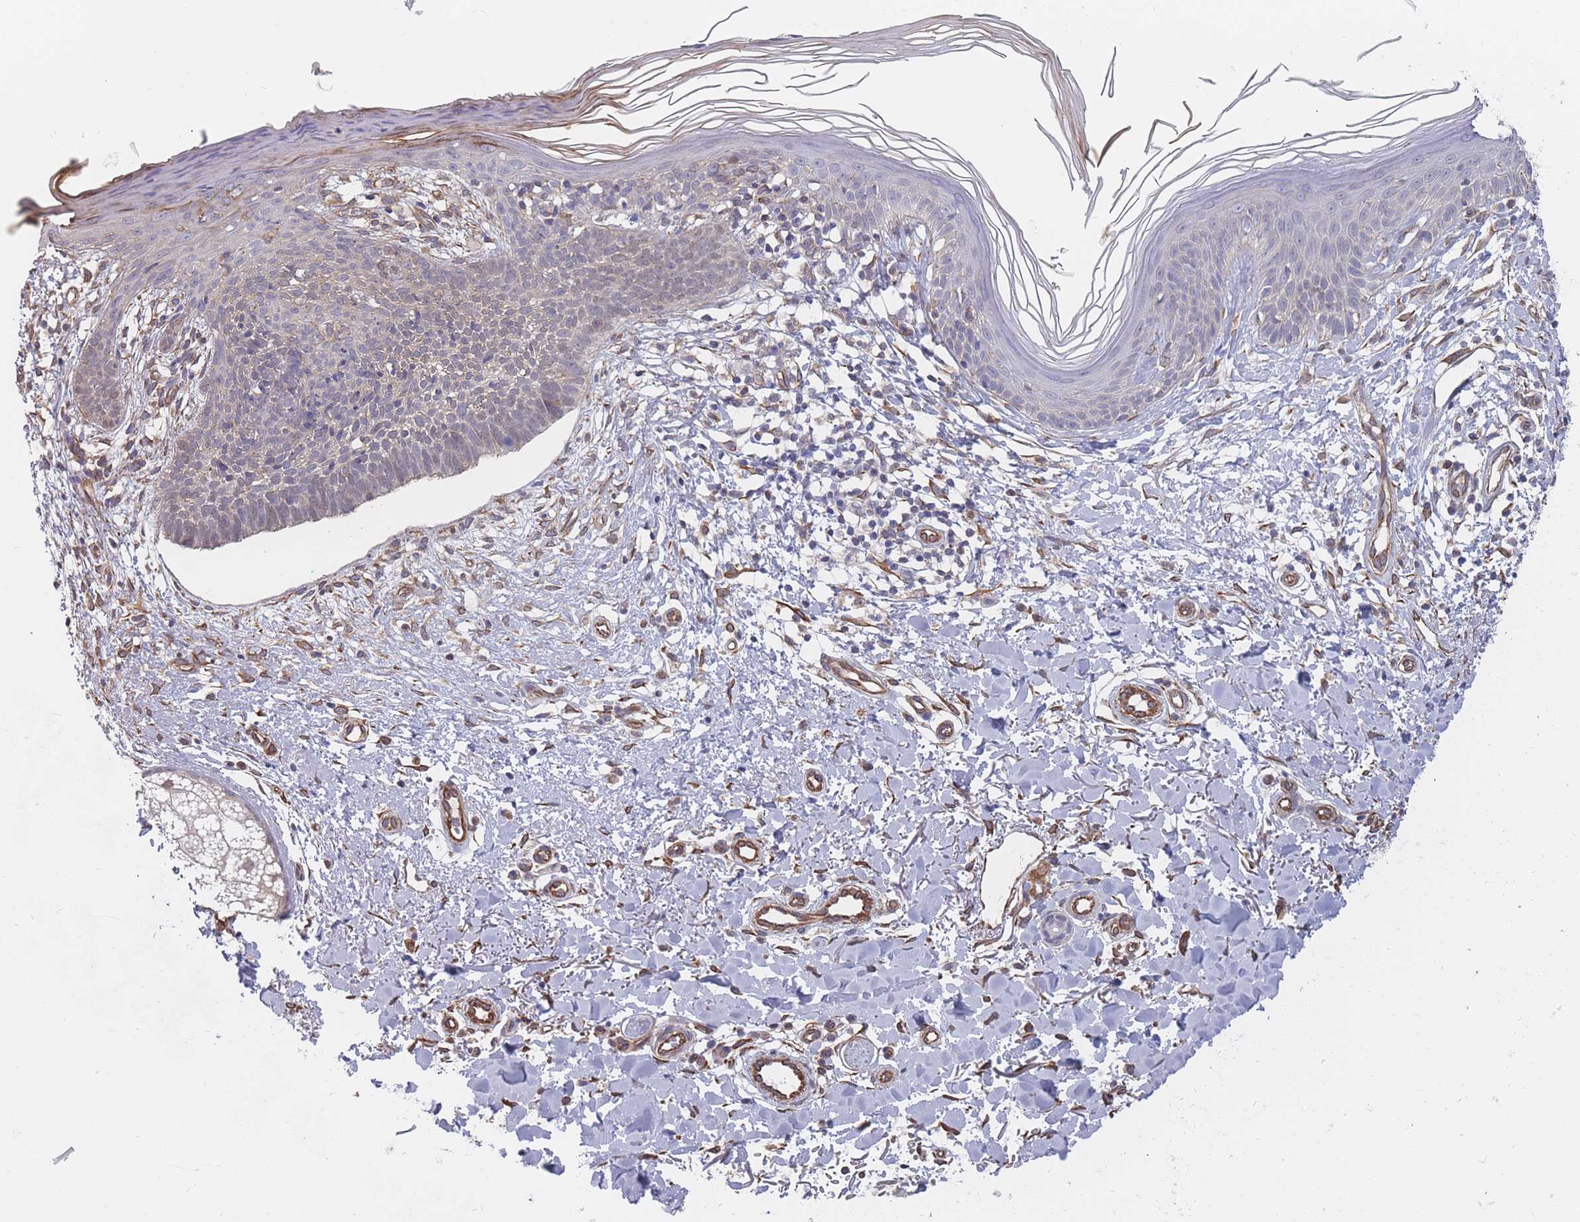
{"staining": {"intensity": "negative", "quantity": "none", "location": "none"}, "tissue": "skin cancer", "cell_type": "Tumor cells", "image_type": "cancer", "snomed": [{"axis": "morphology", "description": "Basal cell carcinoma"}, {"axis": "topography", "description": "Skin"}], "caption": "This is a image of immunohistochemistry (IHC) staining of skin basal cell carcinoma, which shows no staining in tumor cells.", "gene": "SLC1A6", "patient": {"sex": "male", "age": 78}}